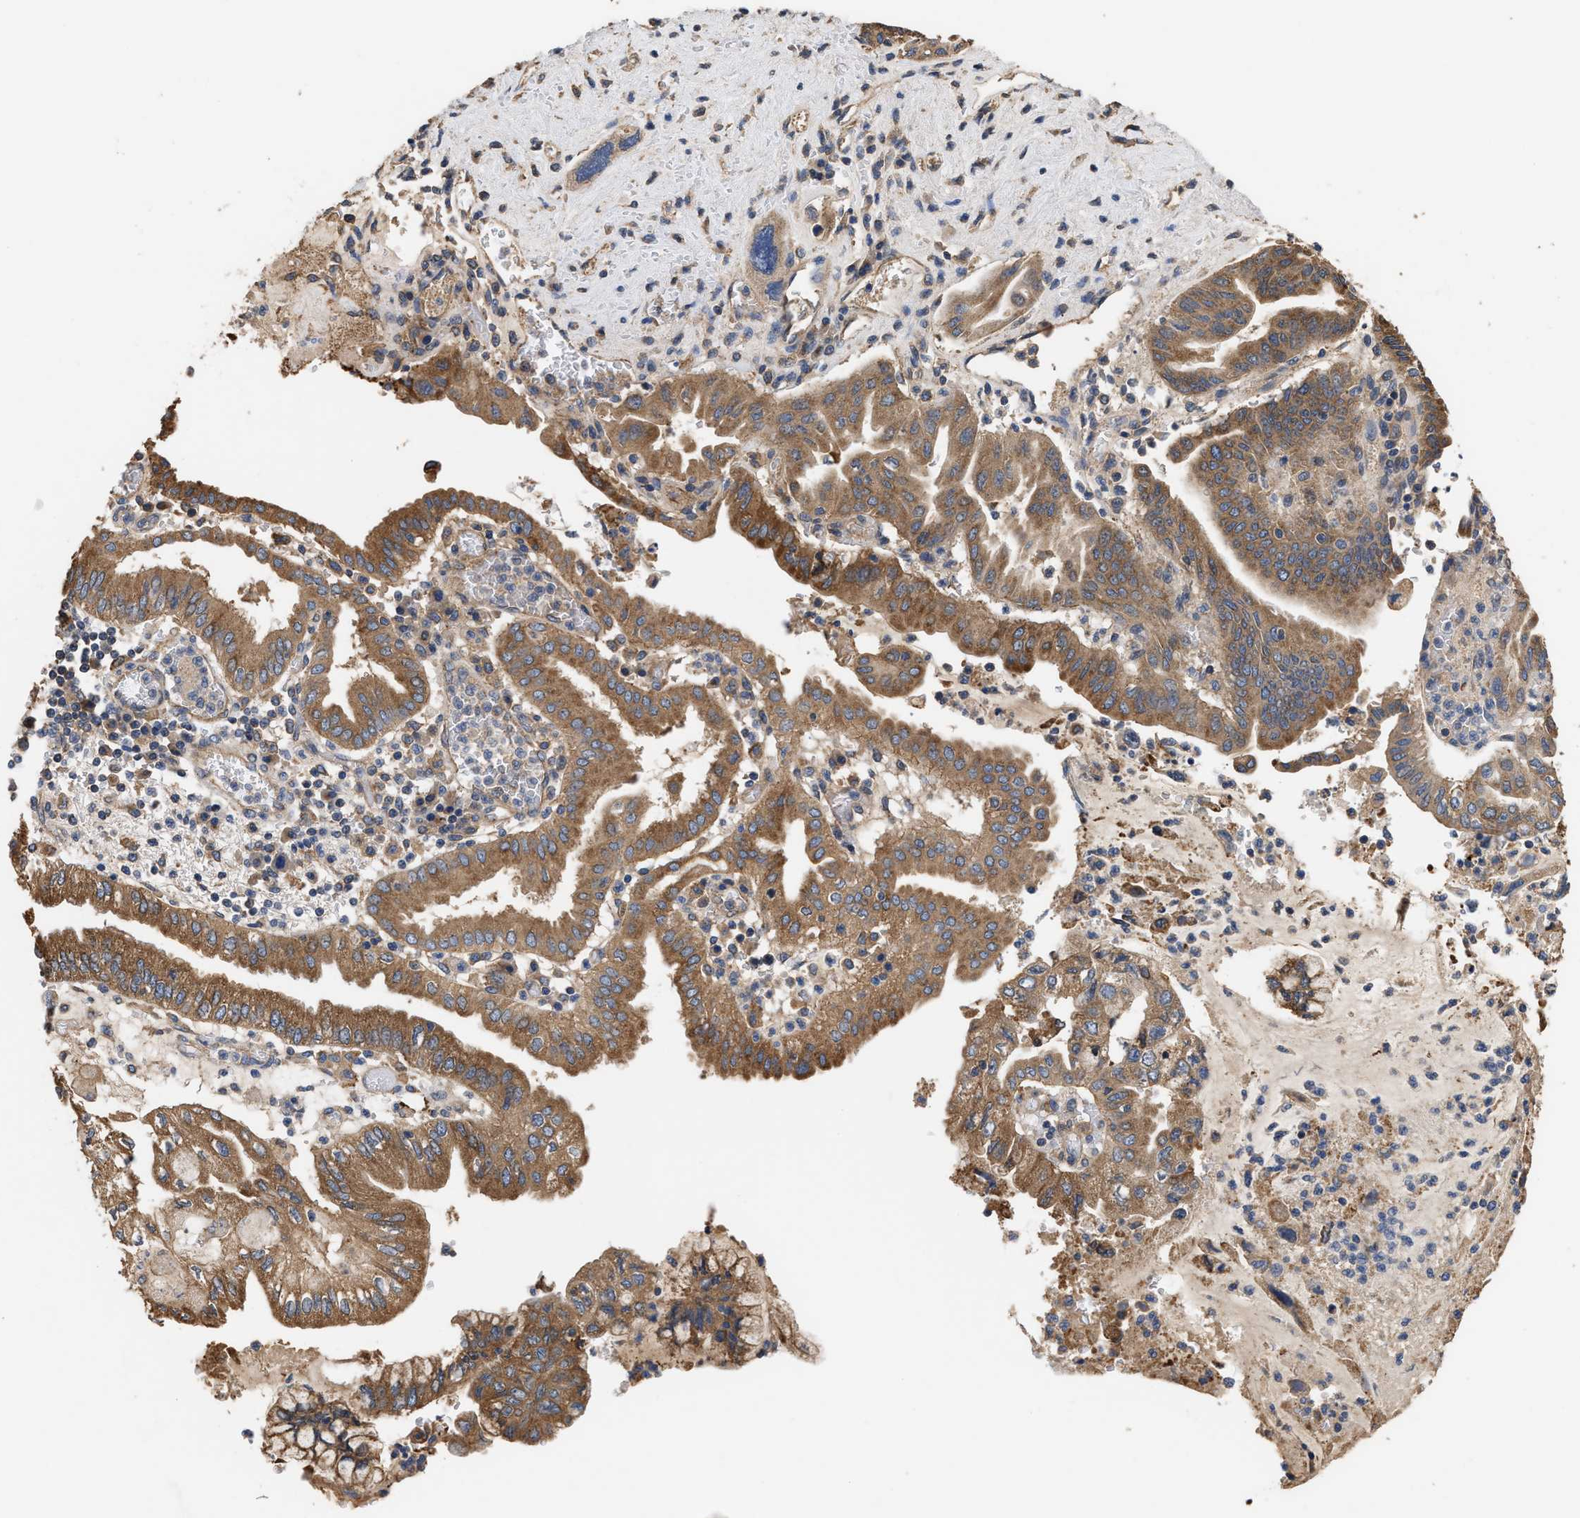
{"staining": {"intensity": "moderate", "quantity": ">75%", "location": "cytoplasmic/membranous"}, "tissue": "pancreatic cancer", "cell_type": "Tumor cells", "image_type": "cancer", "snomed": [{"axis": "morphology", "description": "Adenocarcinoma, NOS"}, {"axis": "topography", "description": "Pancreas"}], "caption": "Pancreatic adenocarcinoma stained with DAB (3,3'-diaminobenzidine) immunohistochemistry displays medium levels of moderate cytoplasmic/membranous positivity in about >75% of tumor cells. (DAB (3,3'-diaminobenzidine) IHC with brightfield microscopy, high magnification).", "gene": "KLB", "patient": {"sex": "female", "age": 73}}